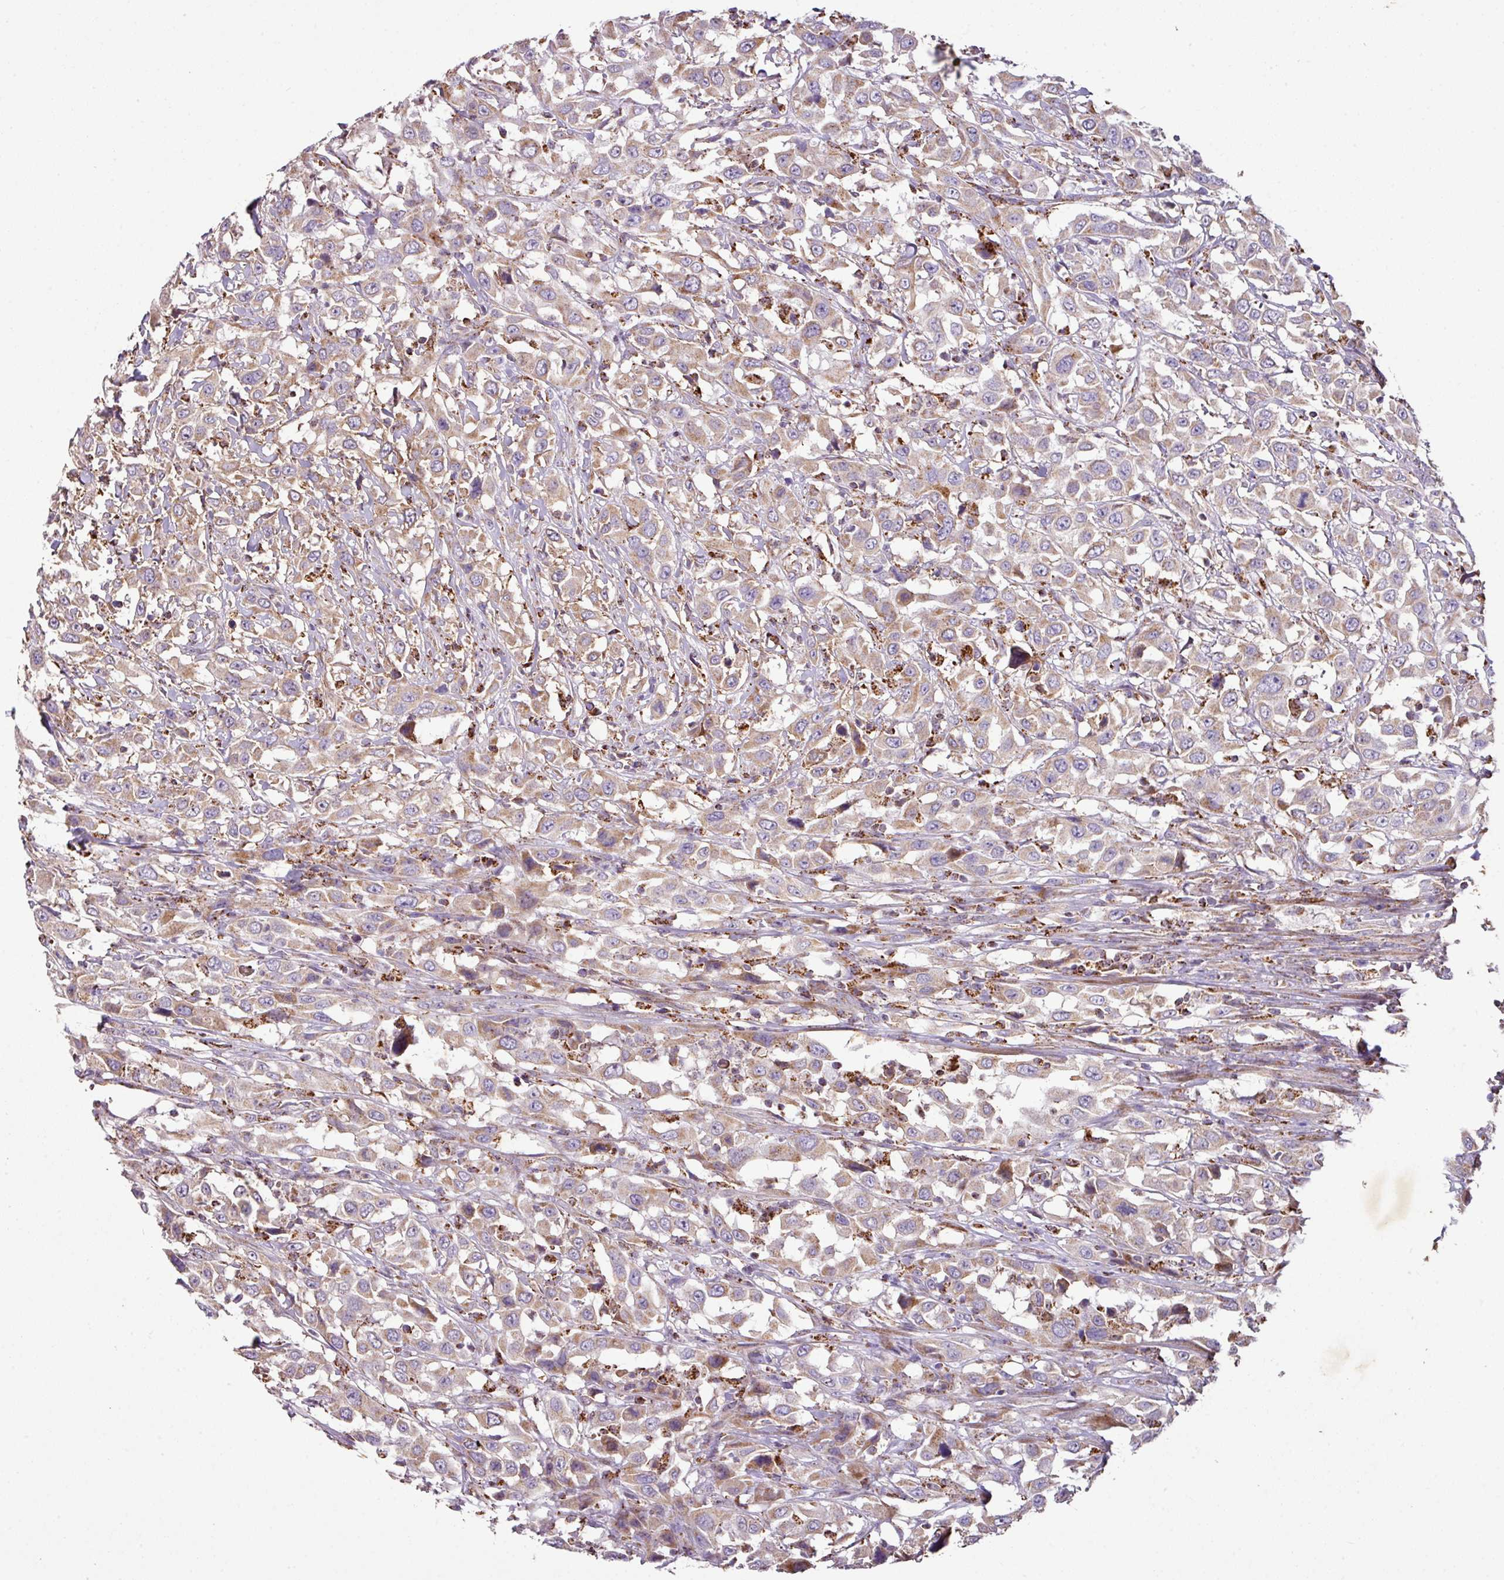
{"staining": {"intensity": "weak", "quantity": ">75%", "location": "cytoplasmic/membranous"}, "tissue": "urothelial cancer", "cell_type": "Tumor cells", "image_type": "cancer", "snomed": [{"axis": "morphology", "description": "Urothelial carcinoma, High grade"}, {"axis": "topography", "description": "Urinary bladder"}], "caption": "Protein staining reveals weak cytoplasmic/membranous expression in approximately >75% of tumor cells in high-grade urothelial carcinoma. The staining is performed using DAB (3,3'-diaminobenzidine) brown chromogen to label protein expression. The nuclei are counter-stained blue using hematoxylin.", "gene": "SQOR", "patient": {"sex": "male", "age": 61}}